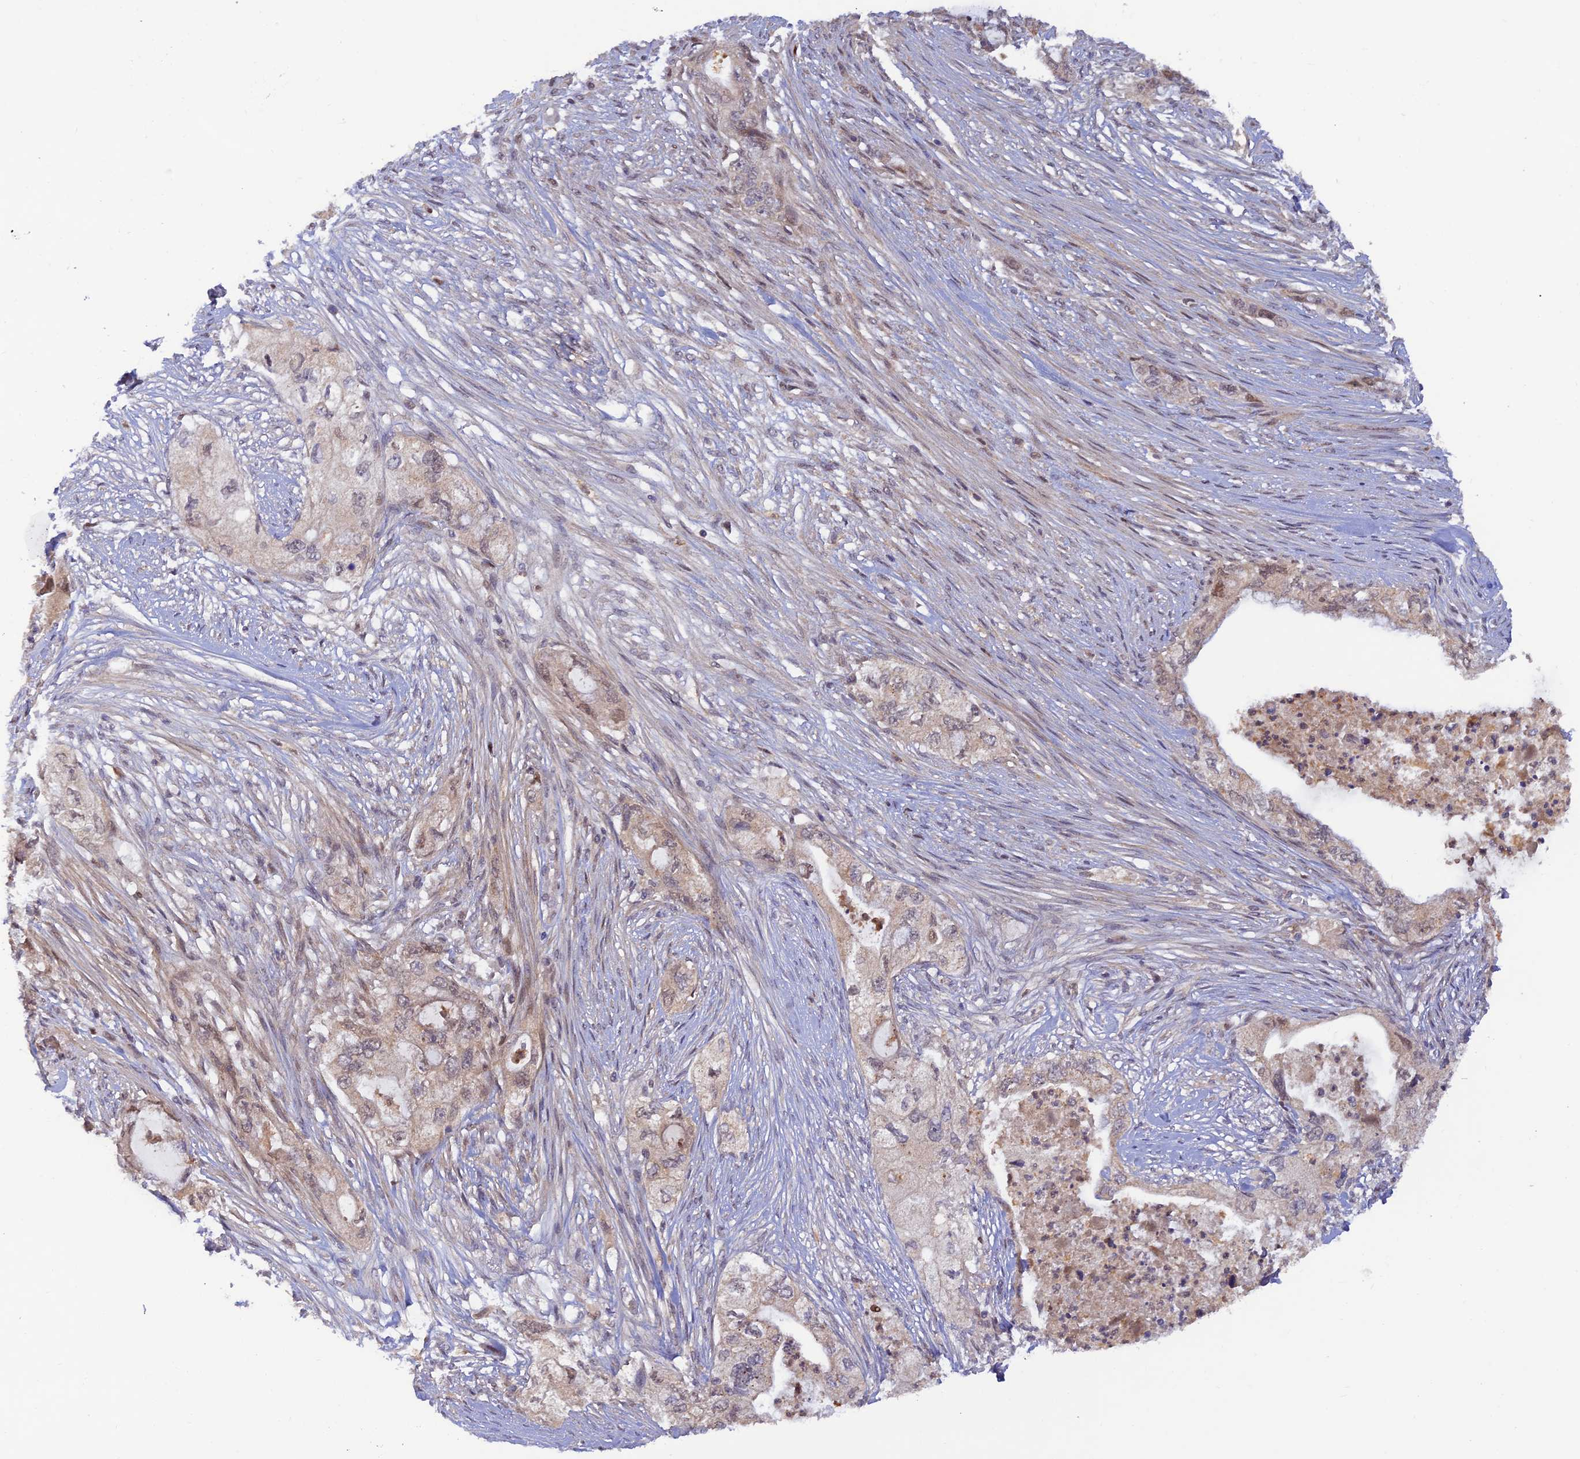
{"staining": {"intensity": "moderate", "quantity": "25%-75%", "location": "cytoplasmic/membranous,nuclear"}, "tissue": "pancreatic cancer", "cell_type": "Tumor cells", "image_type": "cancer", "snomed": [{"axis": "morphology", "description": "Adenocarcinoma, NOS"}, {"axis": "topography", "description": "Pancreas"}], "caption": "IHC histopathology image of human pancreatic adenocarcinoma stained for a protein (brown), which demonstrates medium levels of moderate cytoplasmic/membranous and nuclear expression in approximately 25%-75% of tumor cells.", "gene": "FASTKD5", "patient": {"sex": "female", "age": 73}}